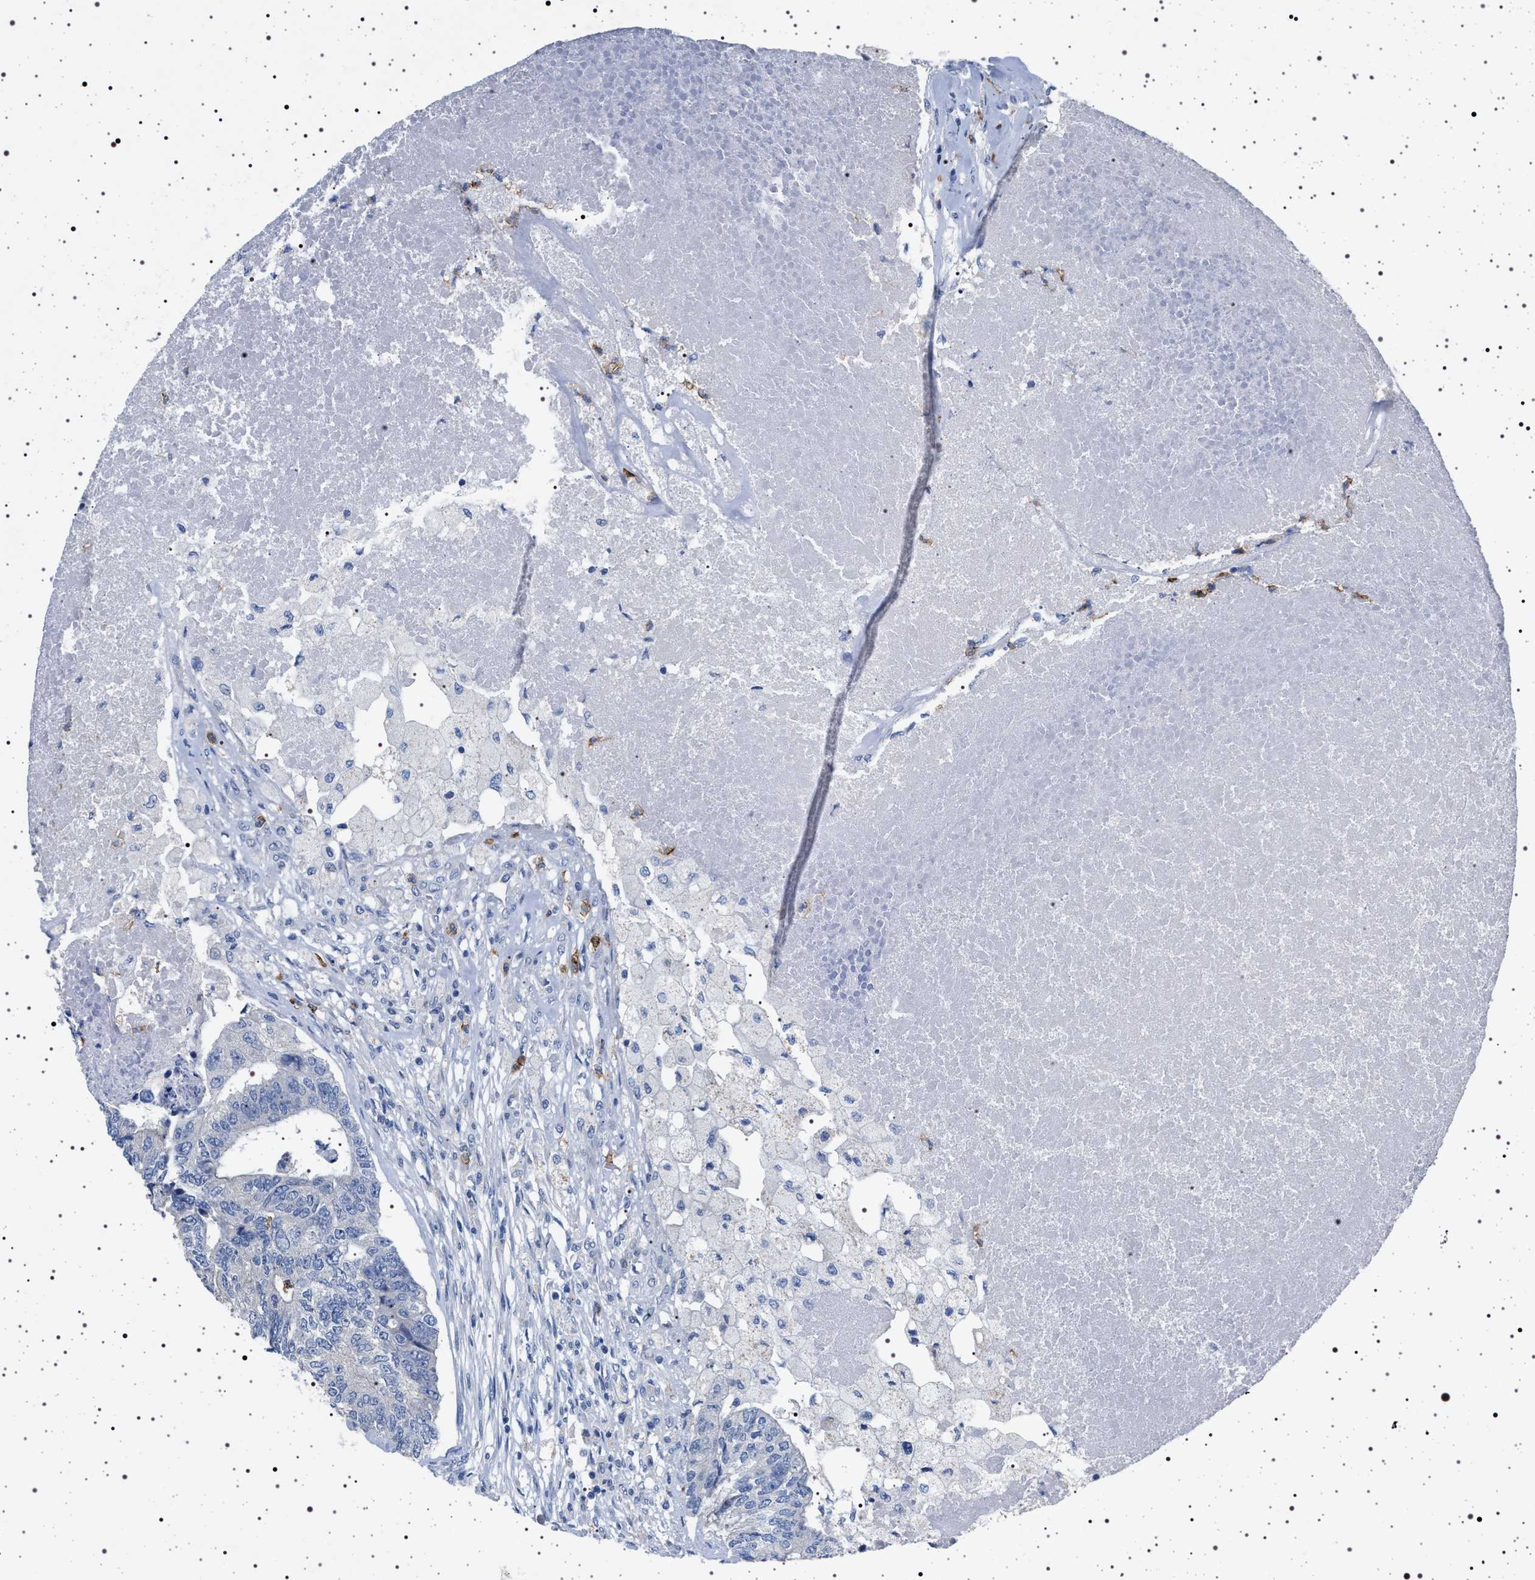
{"staining": {"intensity": "negative", "quantity": "none", "location": "none"}, "tissue": "colorectal cancer", "cell_type": "Tumor cells", "image_type": "cancer", "snomed": [{"axis": "morphology", "description": "Adenocarcinoma, NOS"}, {"axis": "topography", "description": "Colon"}], "caption": "Immunohistochemistry of adenocarcinoma (colorectal) displays no expression in tumor cells.", "gene": "NAT9", "patient": {"sex": "female", "age": 67}}